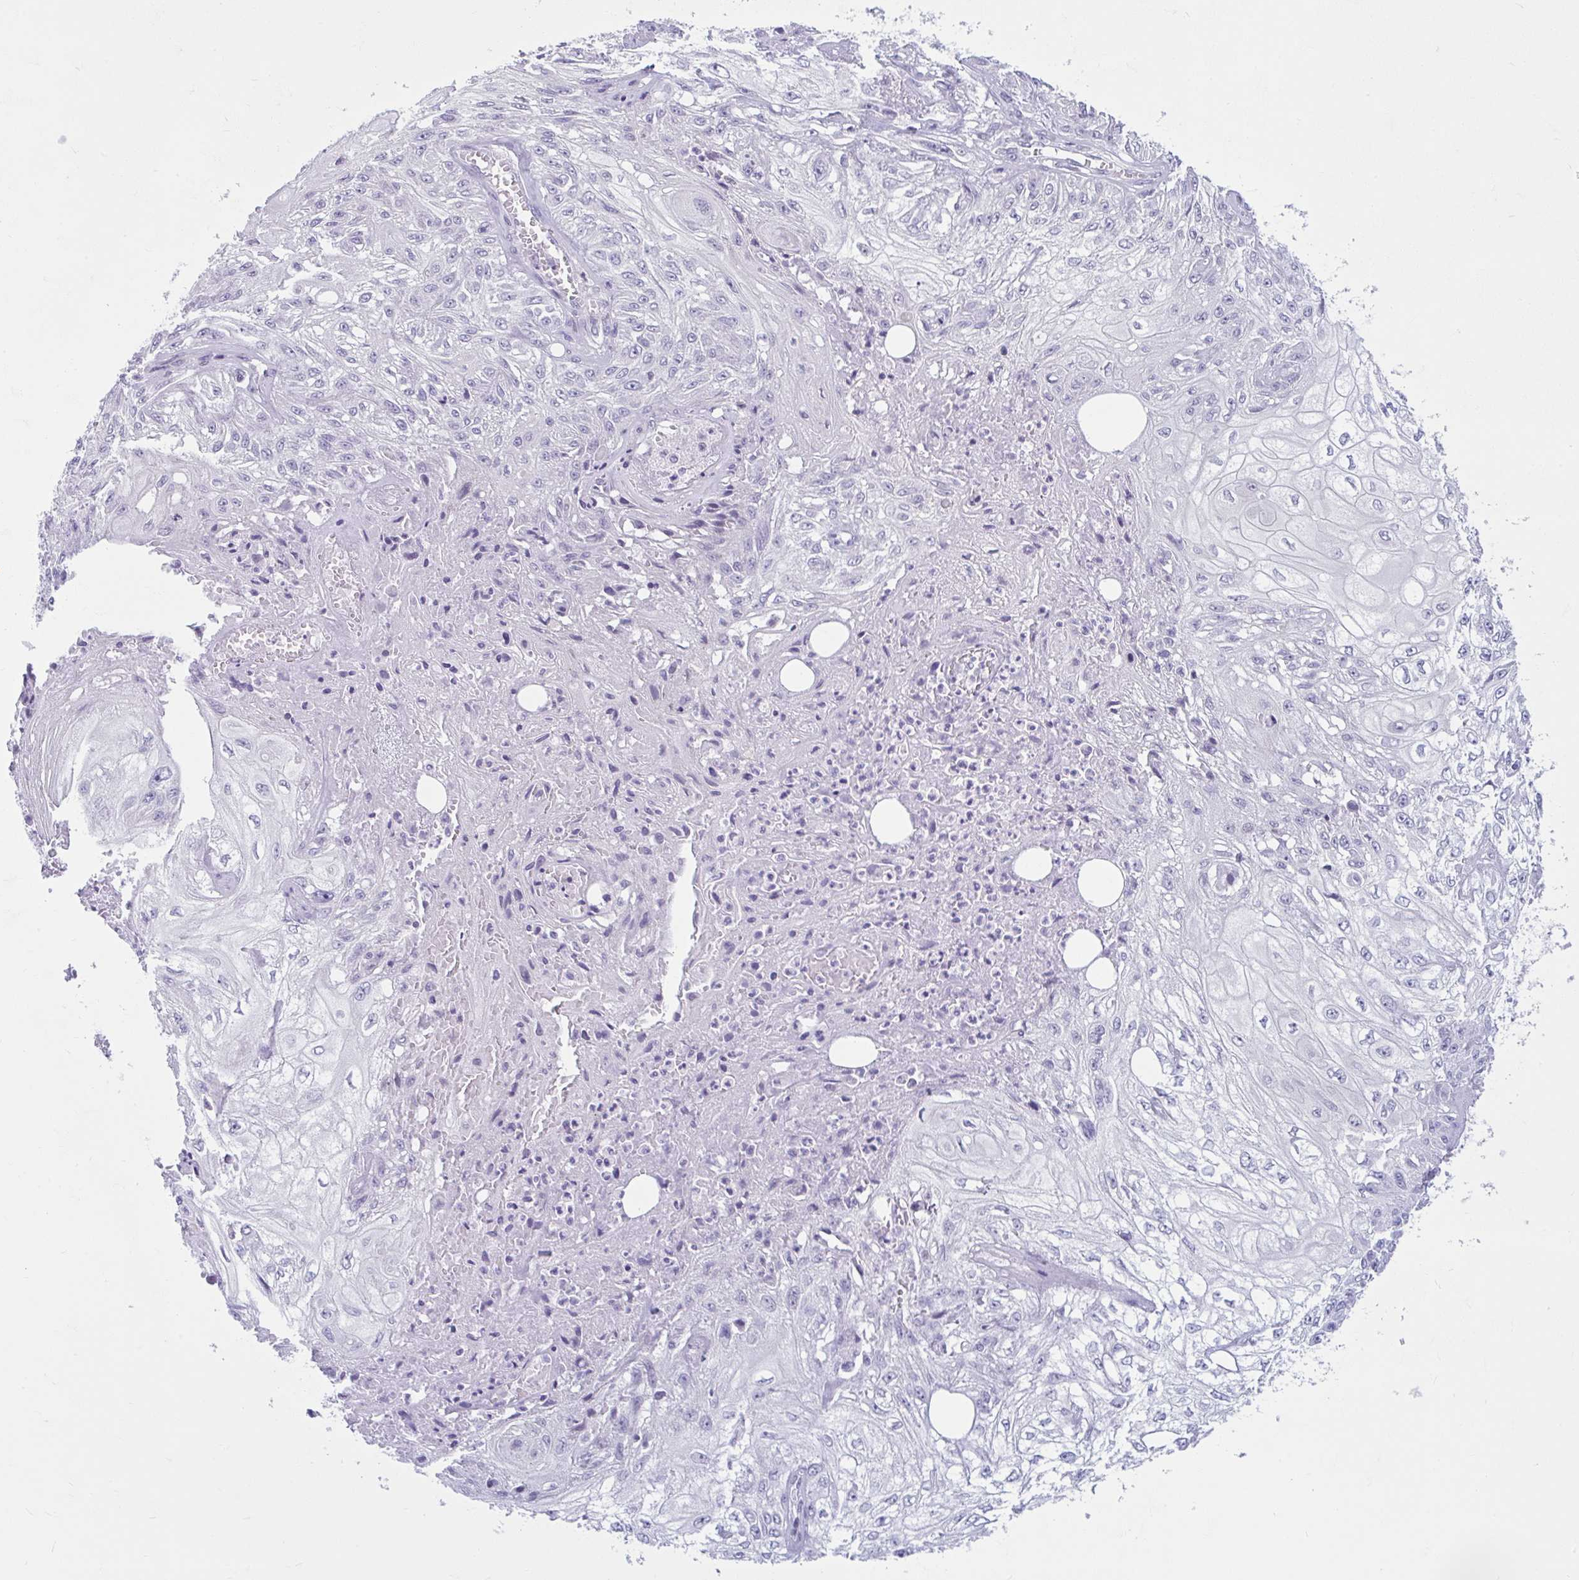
{"staining": {"intensity": "negative", "quantity": "none", "location": "none"}, "tissue": "skin cancer", "cell_type": "Tumor cells", "image_type": "cancer", "snomed": [{"axis": "morphology", "description": "Squamous cell carcinoma, NOS"}, {"axis": "morphology", "description": "Squamous cell carcinoma, metastatic, NOS"}, {"axis": "topography", "description": "Skin"}, {"axis": "topography", "description": "Lymph node"}], "caption": "This is an IHC micrograph of human skin squamous cell carcinoma. There is no positivity in tumor cells.", "gene": "FAM153A", "patient": {"sex": "male", "age": 75}}